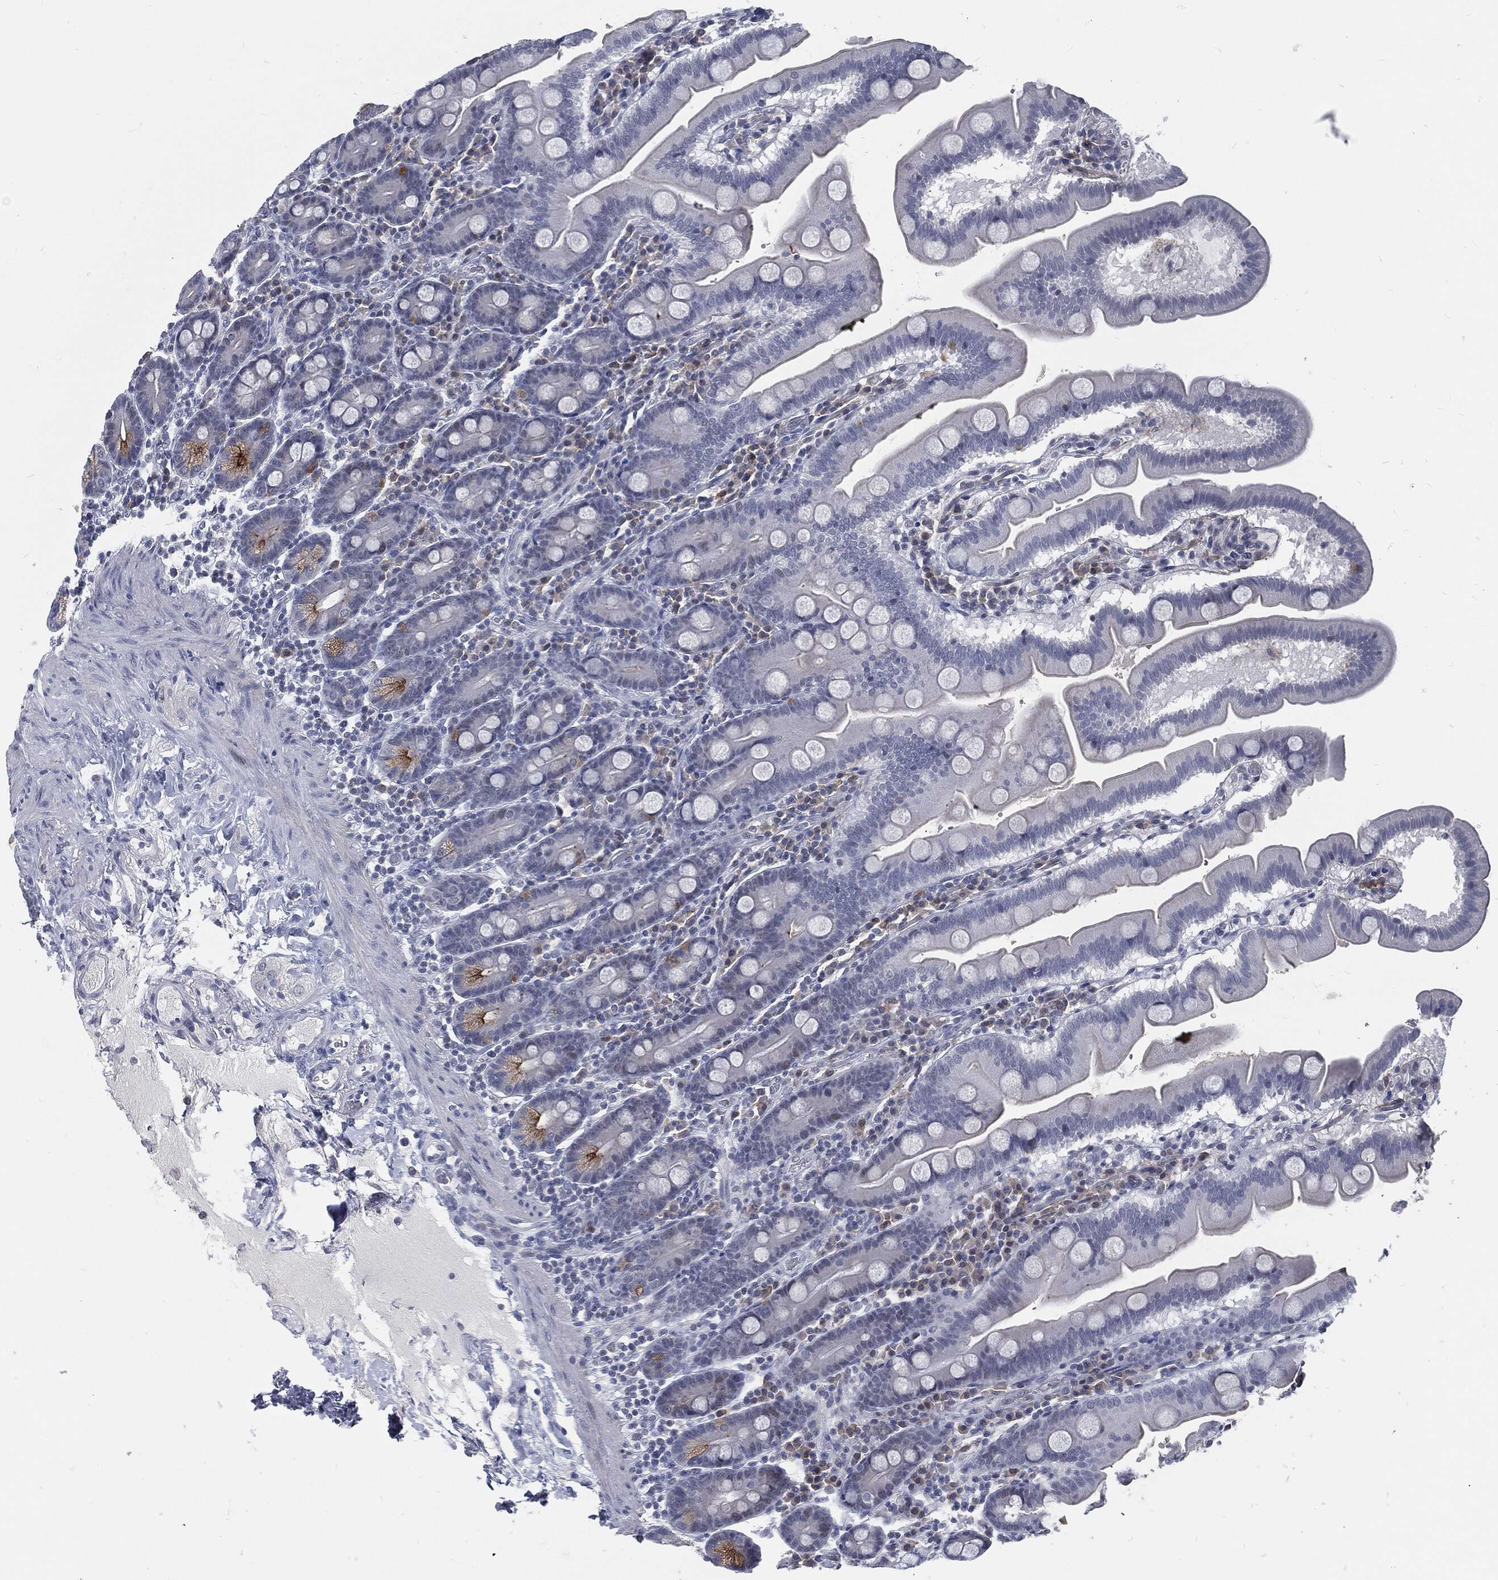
{"staining": {"intensity": "moderate", "quantity": "<25%", "location": "cytoplasmic/membranous"}, "tissue": "duodenum", "cell_type": "Glandular cells", "image_type": "normal", "snomed": [{"axis": "morphology", "description": "Normal tissue, NOS"}, {"axis": "topography", "description": "Duodenum"}], "caption": "Moderate cytoplasmic/membranous expression for a protein is seen in about <25% of glandular cells of benign duodenum using IHC.", "gene": "PROM1", "patient": {"sex": "male", "age": 59}}